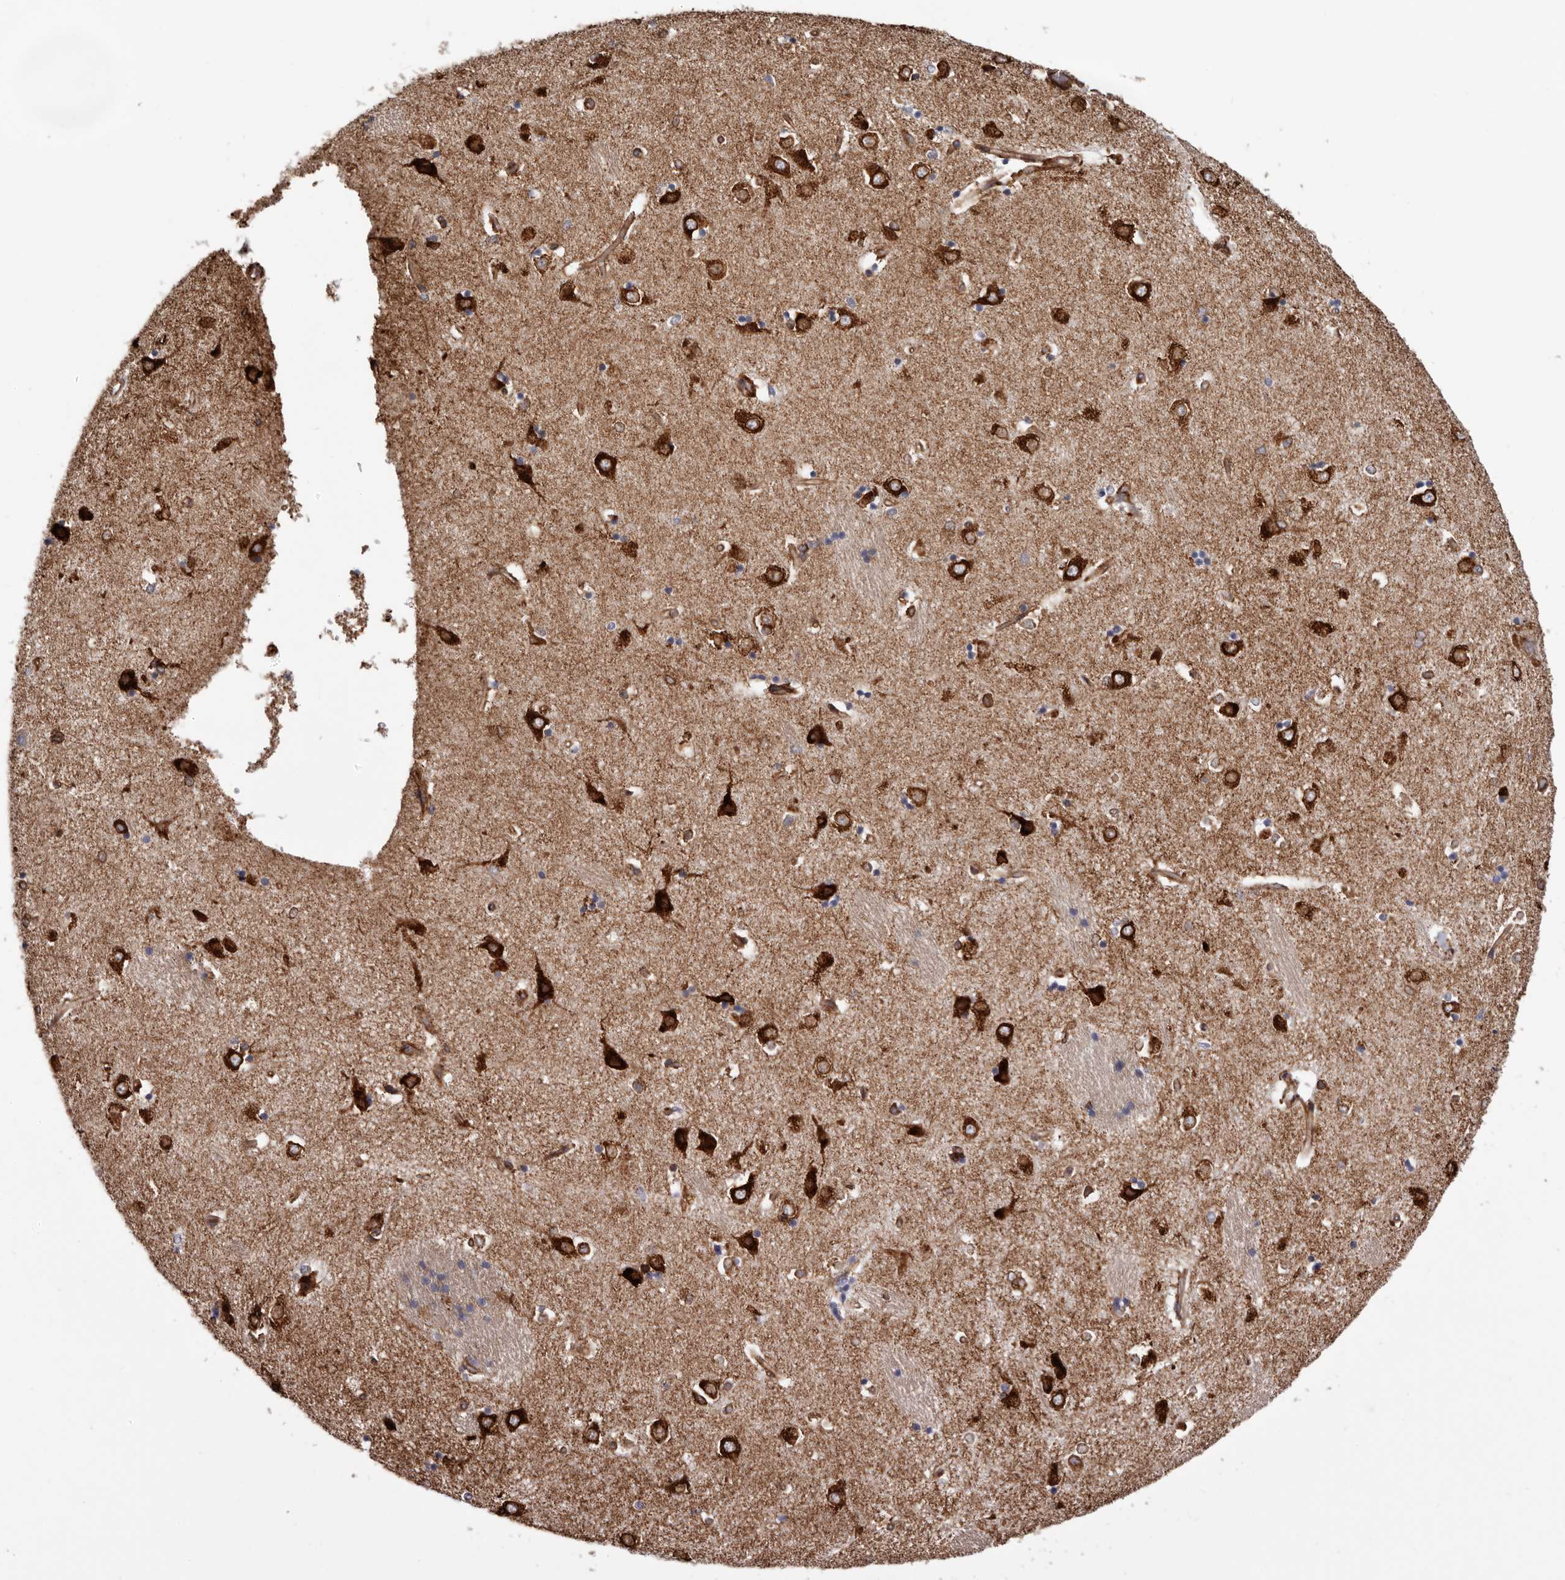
{"staining": {"intensity": "moderate", "quantity": "<25%", "location": "cytoplasmic/membranous"}, "tissue": "caudate", "cell_type": "Glial cells", "image_type": "normal", "snomed": [{"axis": "morphology", "description": "Normal tissue, NOS"}, {"axis": "topography", "description": "Lateral ventricle wall"}], "caption": "High-power microscopy captured an immunohistochemistry (IHC) micrograph of normal caudate, revealing moderate cytoplasmic/membranous positivity in about <25% of glial cells. The staining was performed using DAB (3,3'-diaminobenzidine) to visualize the protein expression in brown, while the nuclei were stained in blue with hematoxylin (Magnification: 20x).", "gene": "SEMA3E", "patient": {"sex": "male", "age": 45}}